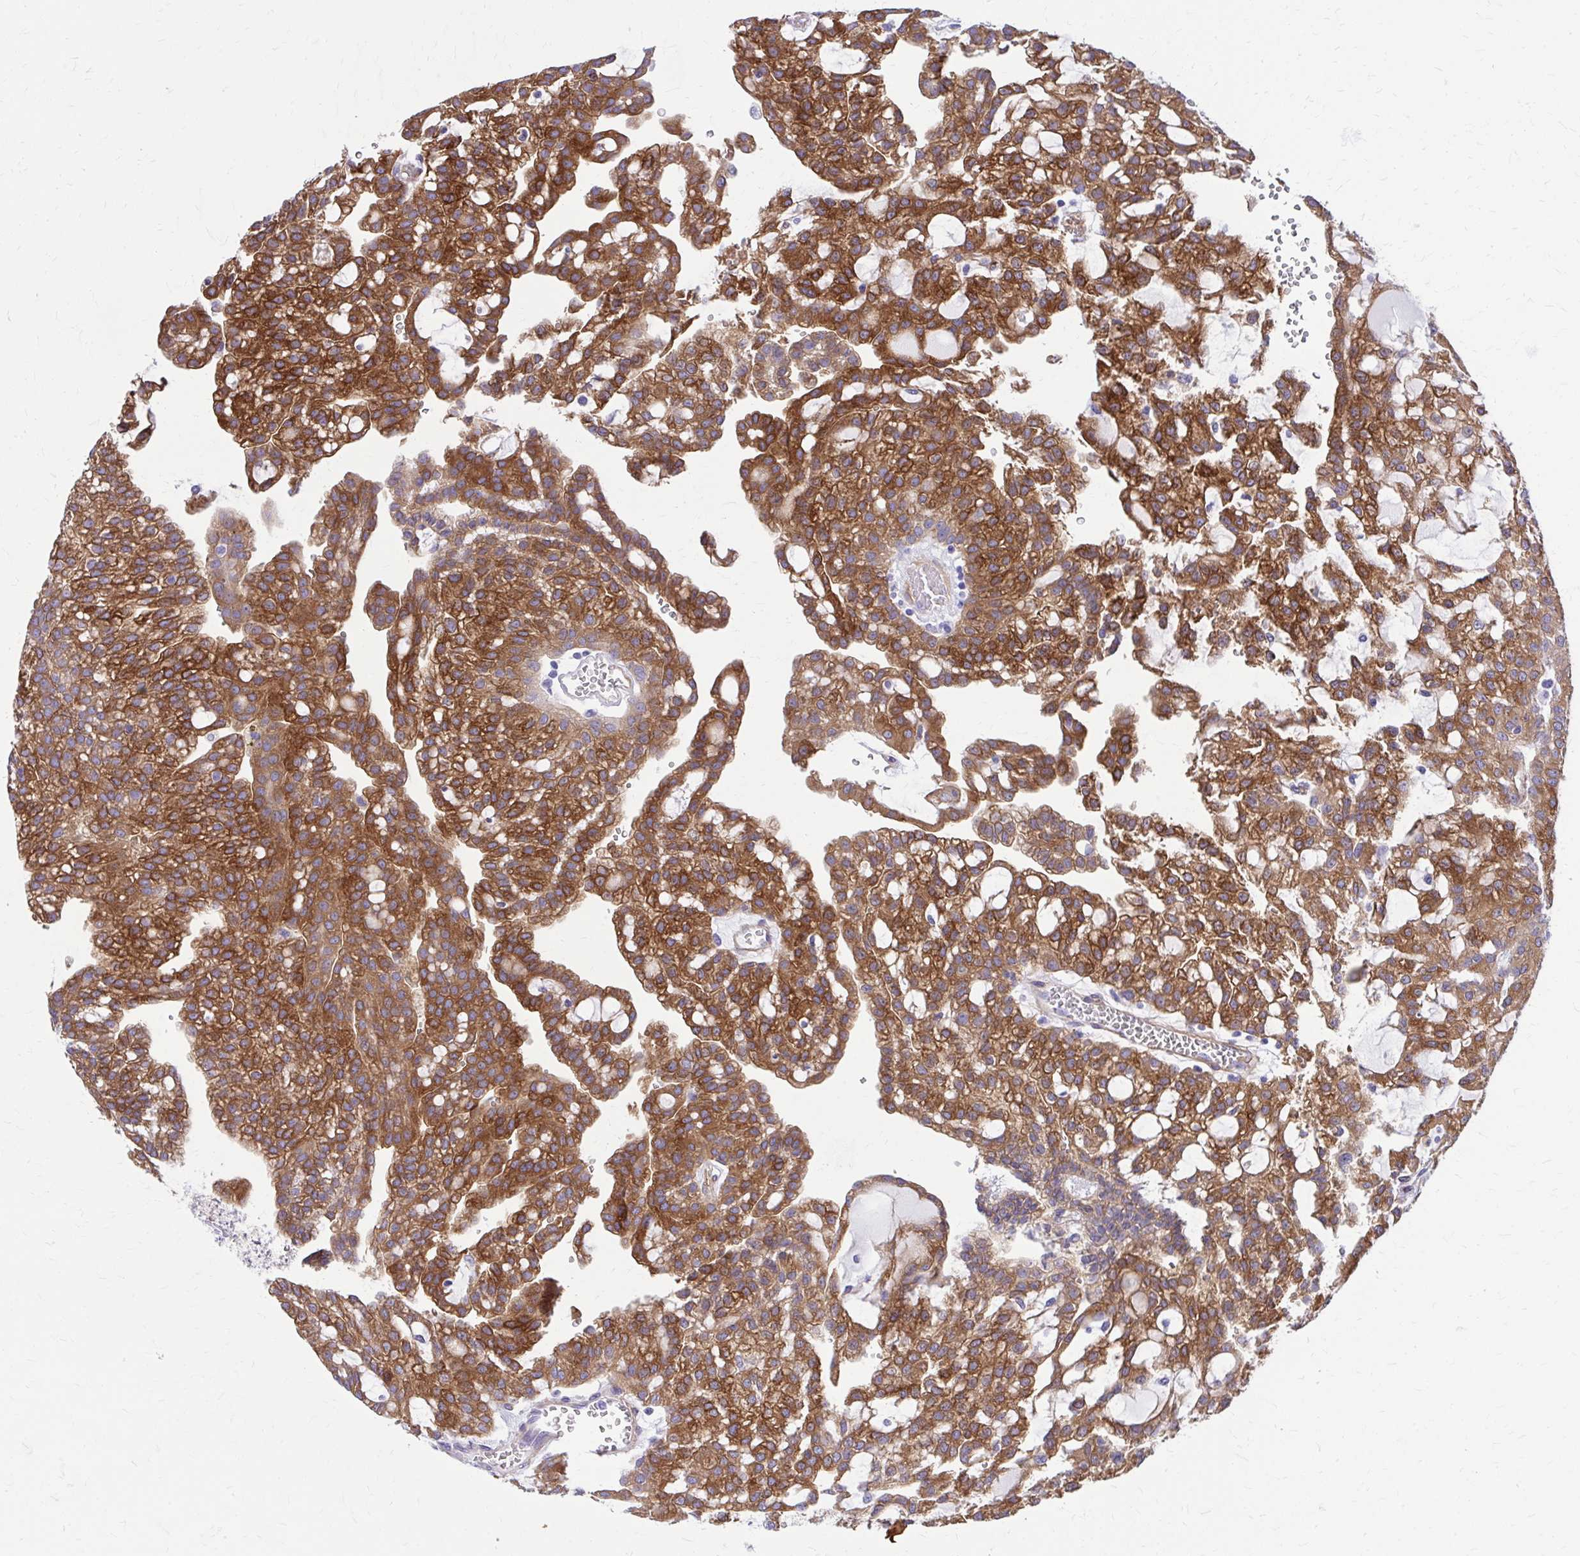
{"staining": {"intensity": "strong", "quantity": ">75%", "location": "cytoplasmic/membranous"}, "tissue": "renal cancer", "cell_type": "Tumor cells", "image_type": "cancer", "snomed": [{"axis": "morphology", "description": "Adenocarcinoma, NOS"}, {"axis": "topography", "description": "Kidney"}], "caption": "Renal cancer (adenocarcinoma) stained with a protein marker shows strong staining in tumor cells.", "gene": "EPB41L1", "patient": {"sex": "male", "age": 63}}